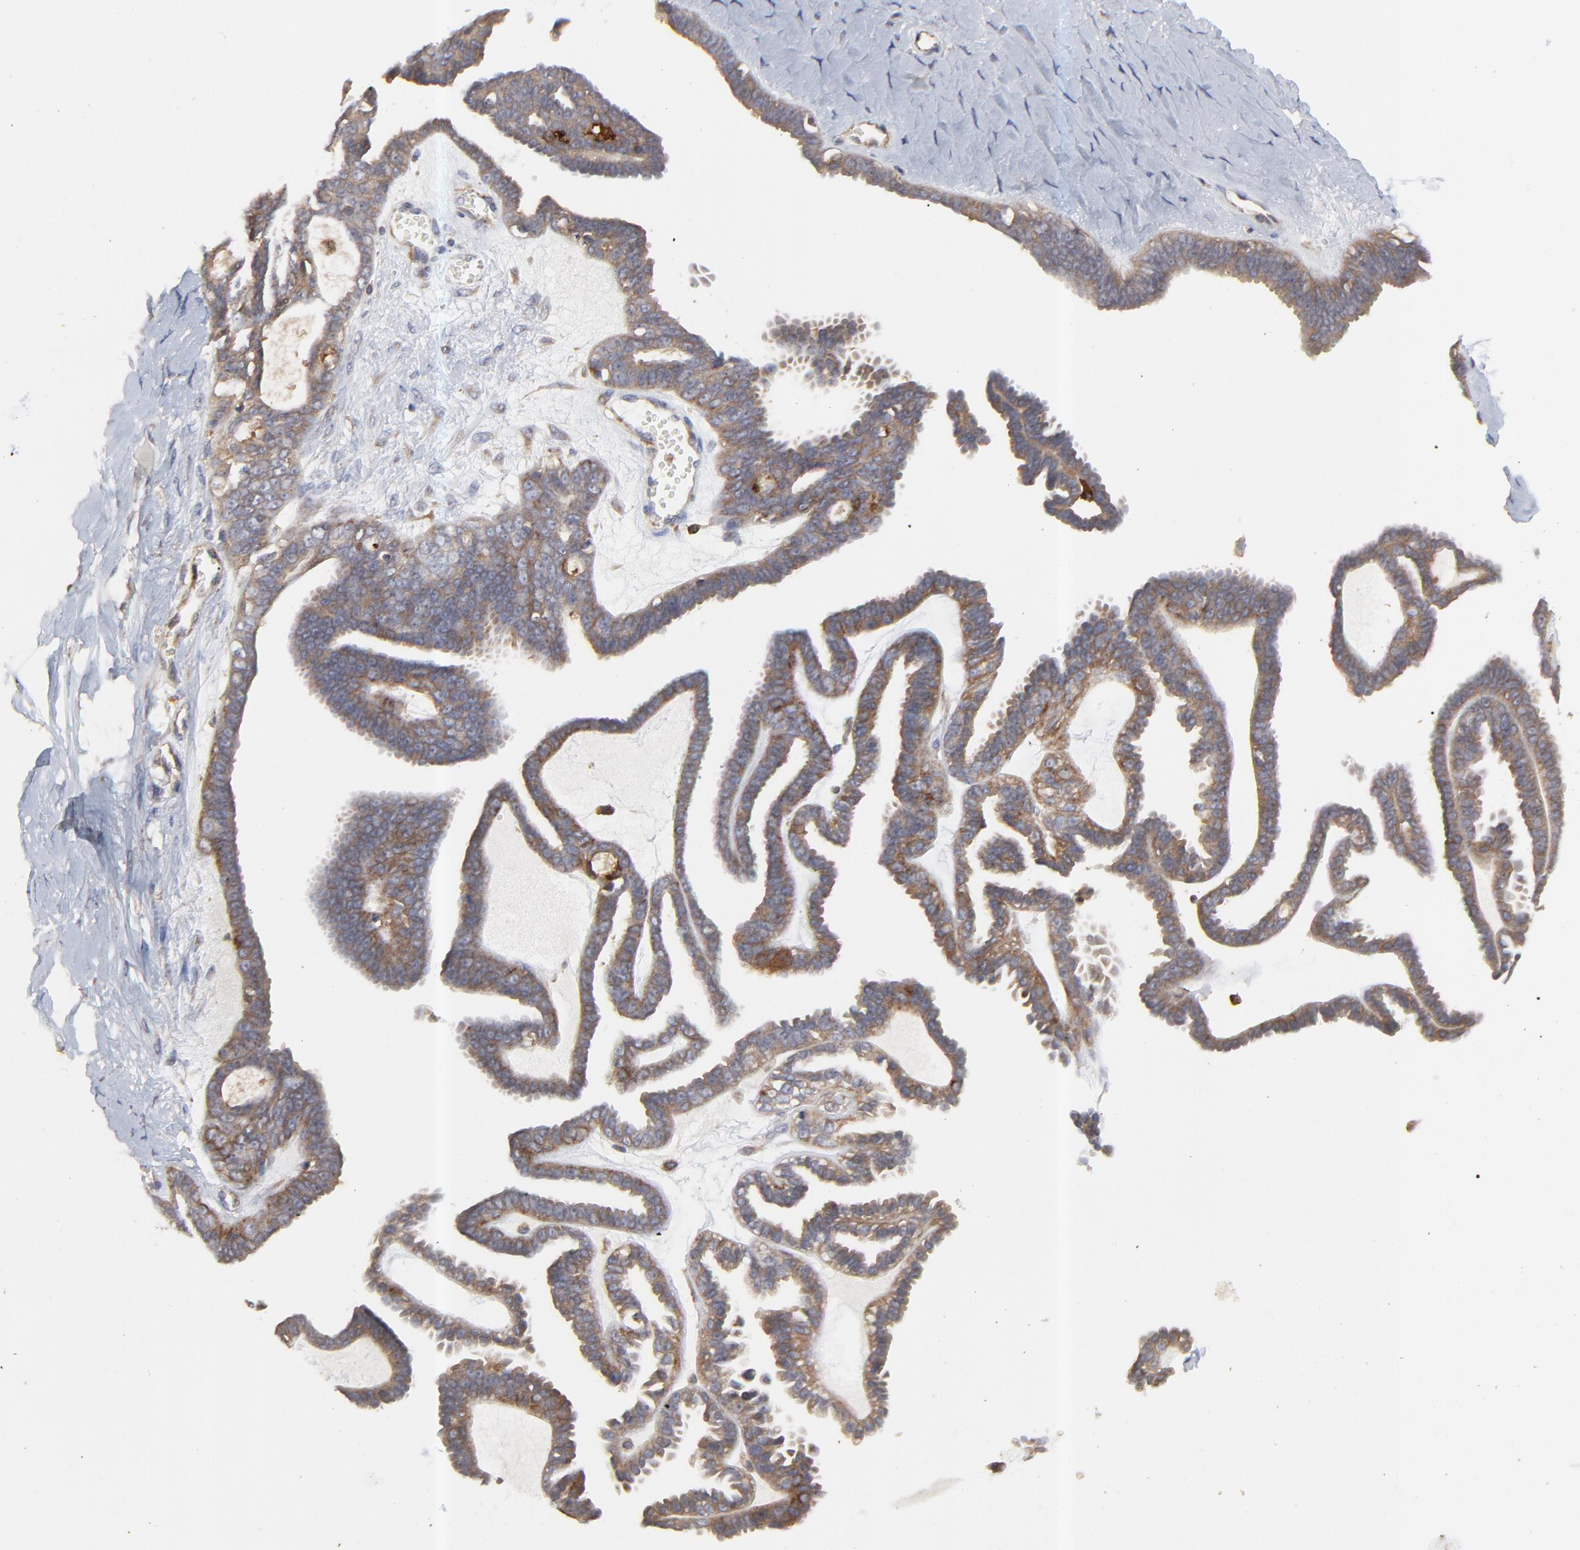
{"staining": {"intensity": "moderate", "quantity": ">75%", "location": "cytoplasmic/membranous"}, "tissue": "ovarian cancer", "cell_type": "Tumor cells", "image_type": "cancer", "snomed": [{"axis": "morphology", "description": "Cystadenocarcinoma, serous, NOS"}, {"axis": "topography", "description": "Ovary"}], "caption": "High-magnification brightfield microscopy of ovarian serous cystadenocarcinoma stained with DAB (brown) and counterstained with hematoxylin (blue). tumor cells exhibit moderate cytoplasmic/membranous positivity is seen in about>75% of cells.", "gene": "RAB9A", "patient": {"sex": "female", "age": 71}}